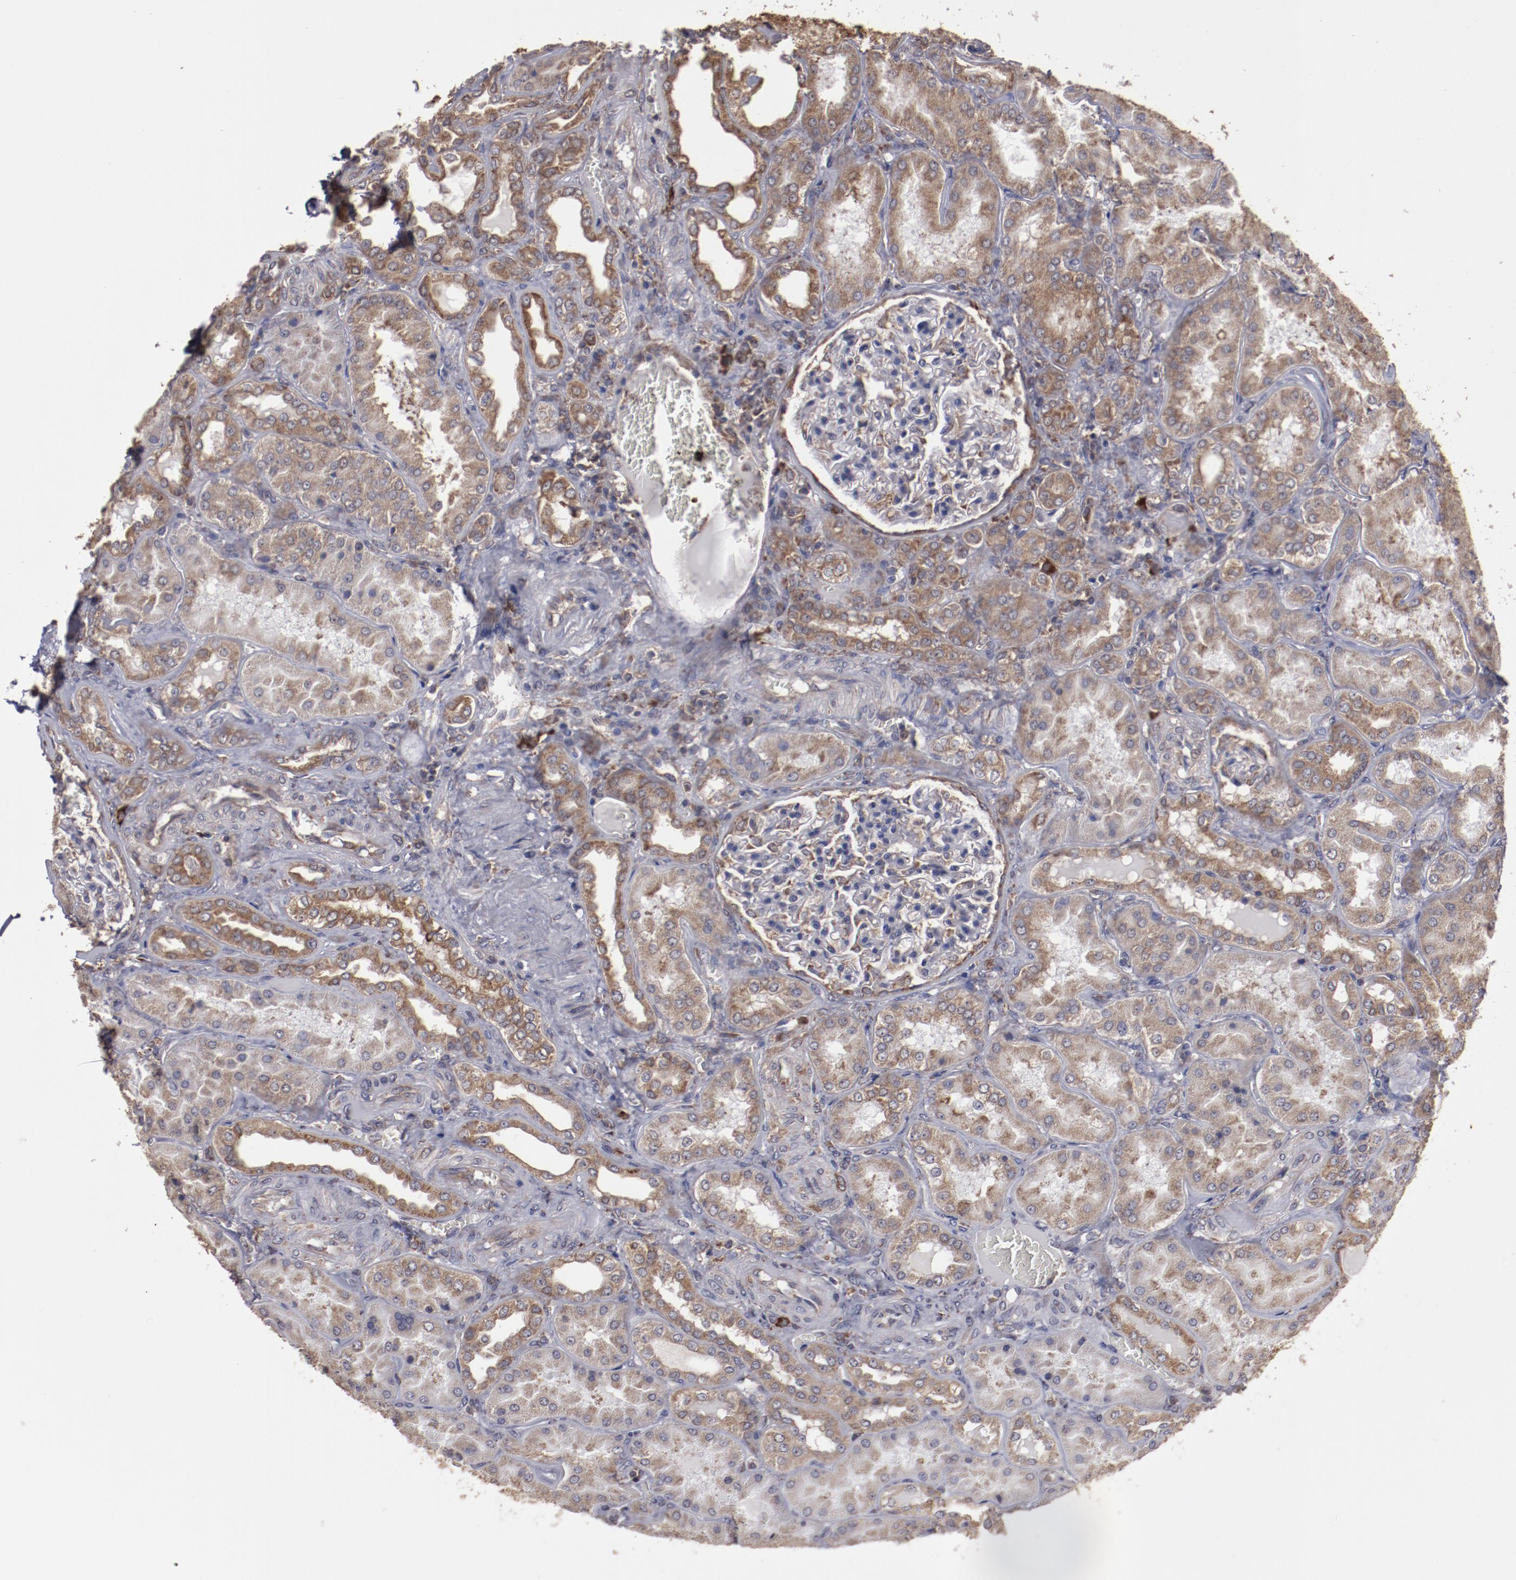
{"staining": {"intensity": "weak", "quantity": "25%-75%", "location": "cytoplasmic/membranous"}, "tissue": "kidney", "cell_type": "Cells in glomeruli", "image_type": "normal", "snomed": [{"axis": "morphology", "description": "Normal tissue, NOS"}, {"axis": "topography", "description": "Kidney"}], "caption": "Unremarkable kidney was stained to show a protein in brown. There is low levels of weak cytoplasmic/membranous expression in about 25%-75% of cells in glomeruli.", "gene": "RPS4X", "patient": {"sex": "female", "age": 56}}